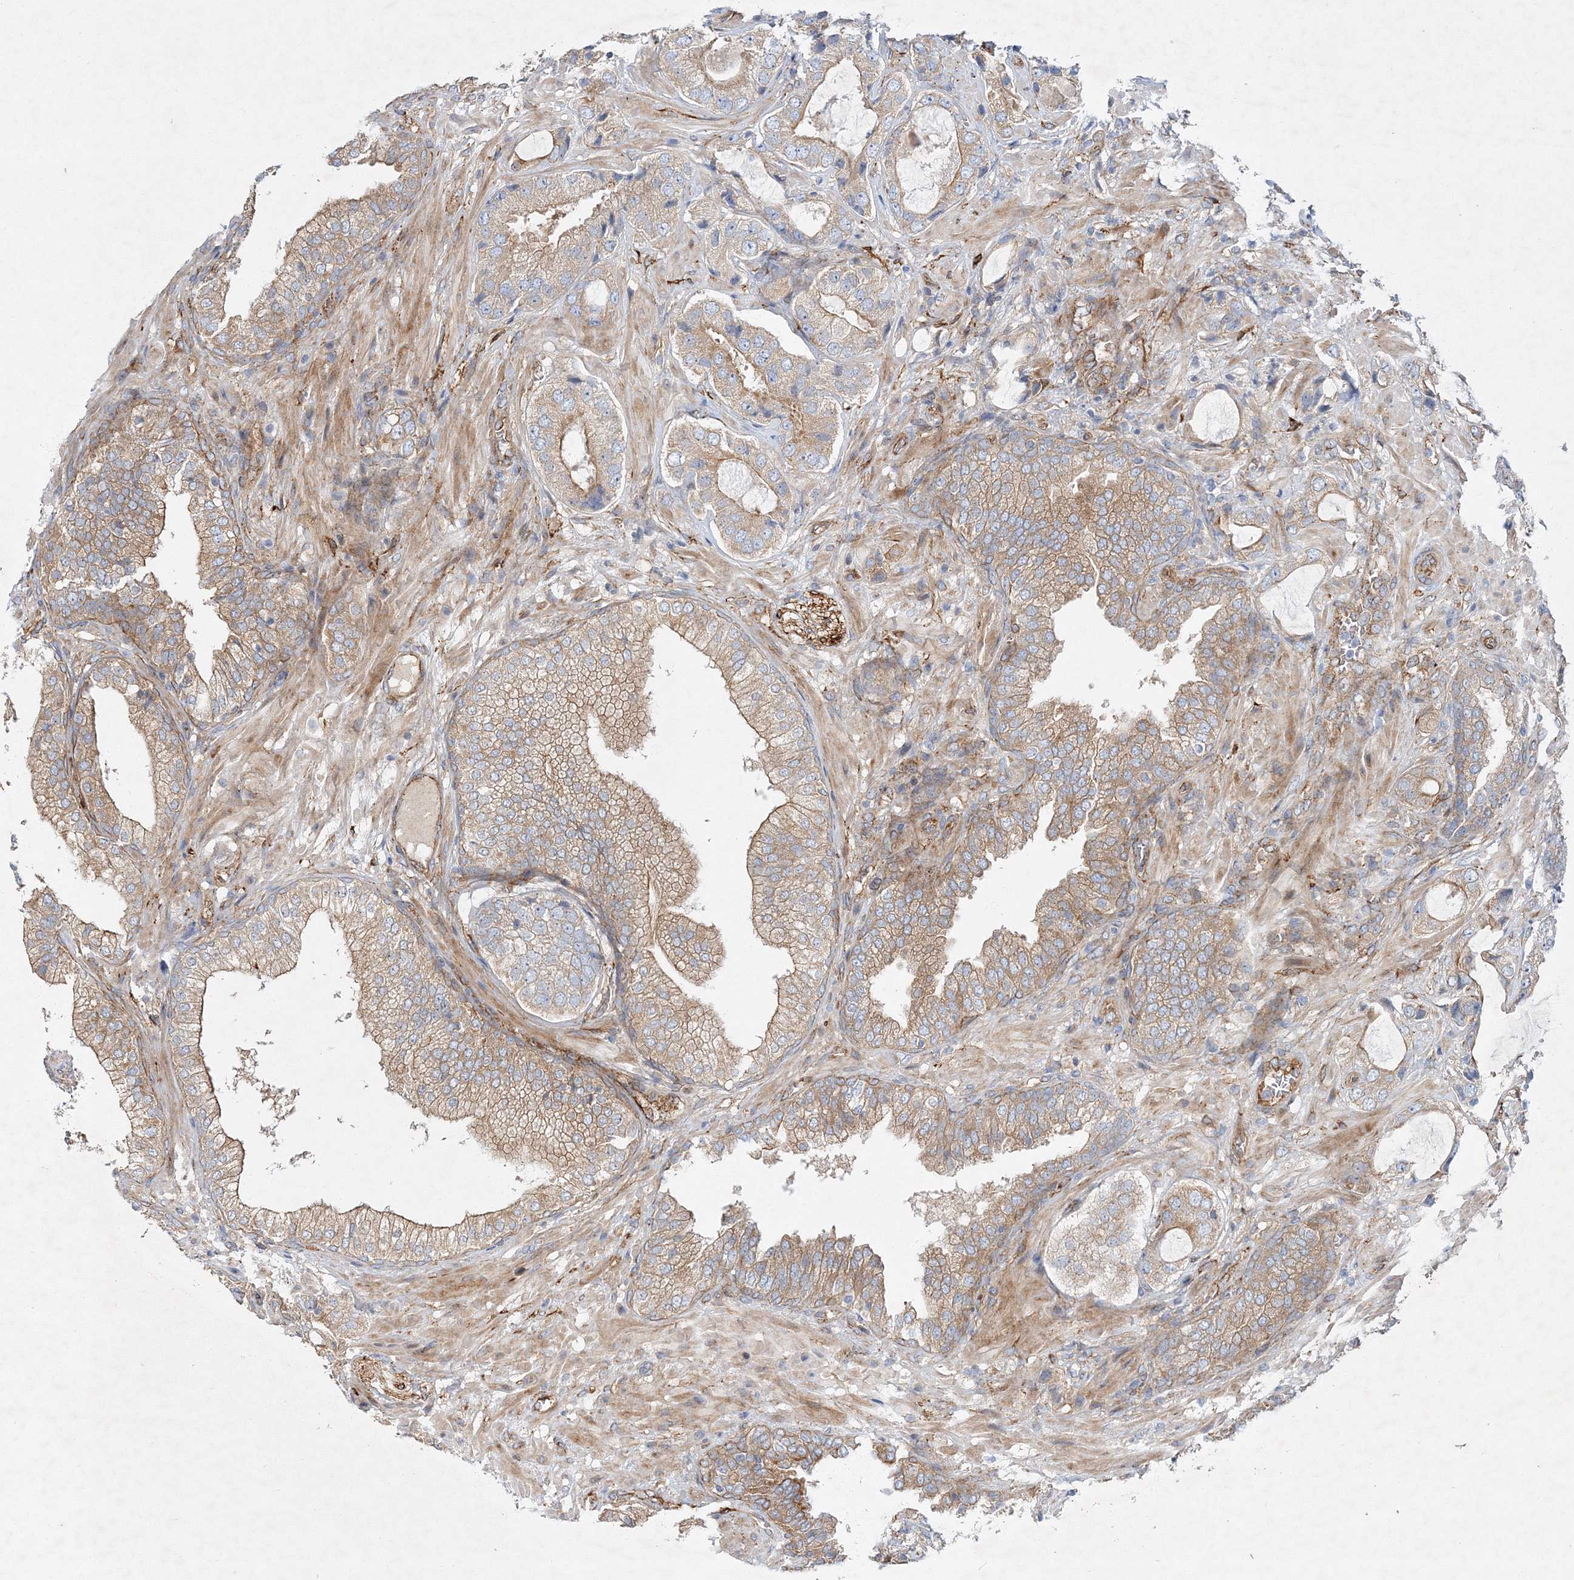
{"staining": {"intensity": "moderate", "quantity": "25%-75%", "location": "cytoplasmic/membranous"}, "tissue": "prostate cancer", "cell_type": "Tumor cells", "image_type": "cancer", "snomed": [{"axis": "morphology", "description": "Normal tissue, NOS"}, {"axis": "morphology", "description": "Adenocarcinoma, High grade"}, {"axis": "topography", "description": "Prostate"}, {"axis": "topography", "description": "Peripheral nerve tissue"}], "caption": "Tumor cells demonstrate moderate cytoplasmic/membranous expression in about 25%-75% of cells in adenocarcinoma (high-grade) (prostate).", "gene": "ZFYVE16", "patient": {"sex": "male", "age": 59}}